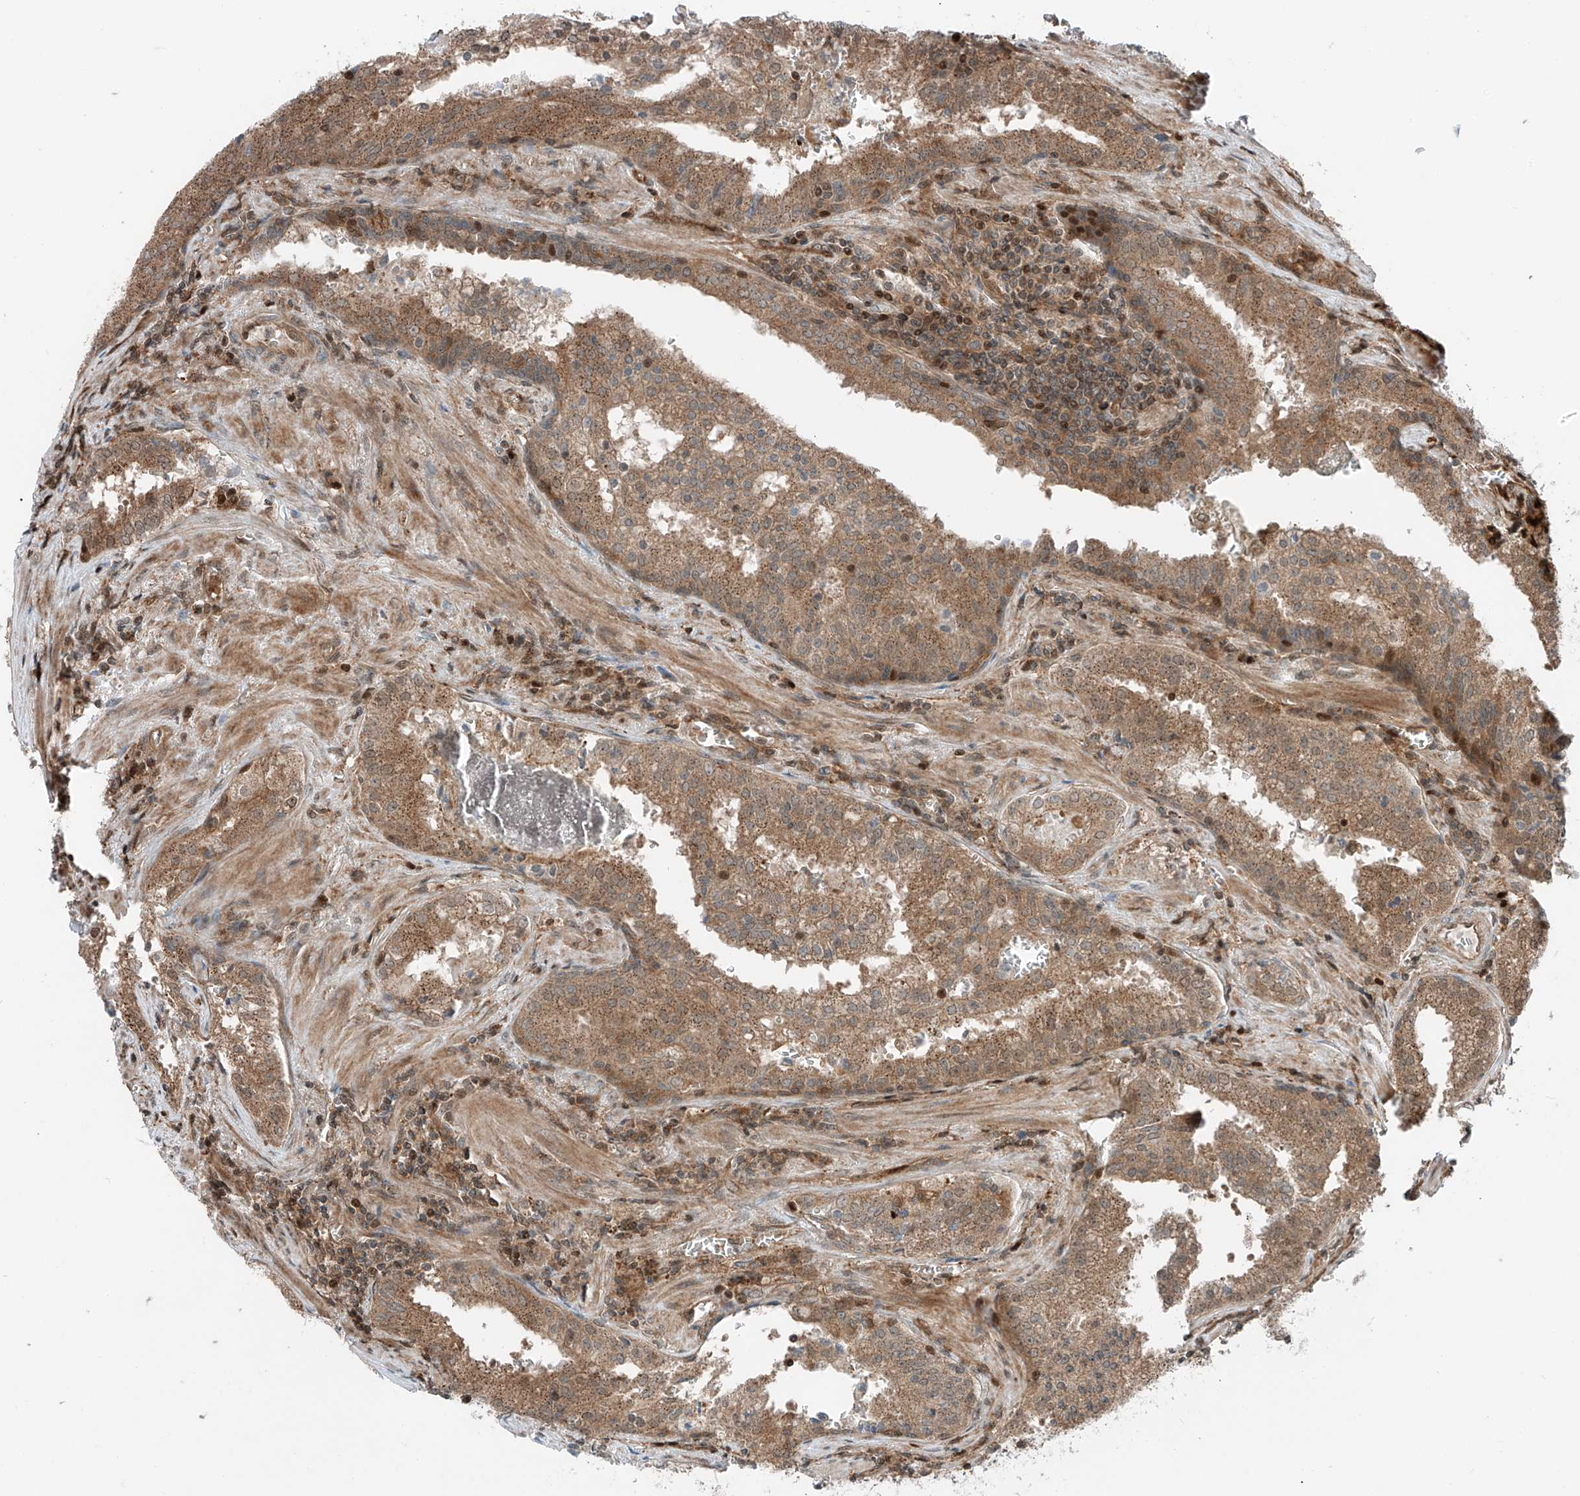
{"staining": {"intensity": "moderate", "quantity": ">75%", "location": "cytoplasmic/membranous"}, "tissue": "prostate cancer", "cell_type": "Tumor cells", "image_type": "cancer", "snomed": [{"axis": "morphology", "description": "Adenocarcinoma, High grade"}, {"axis": "topography", "description": "Prostate"}], "caption": "This image reveals immunohistochemistry (IHC) staining of human adenocarcinoma (high-grade) (prostate), with medium moderate cytoplasmic/membranous expression in approximately >75% of tumor cells.", "gene": "USP48", "patient": {"sex": "male", "age": 68}}